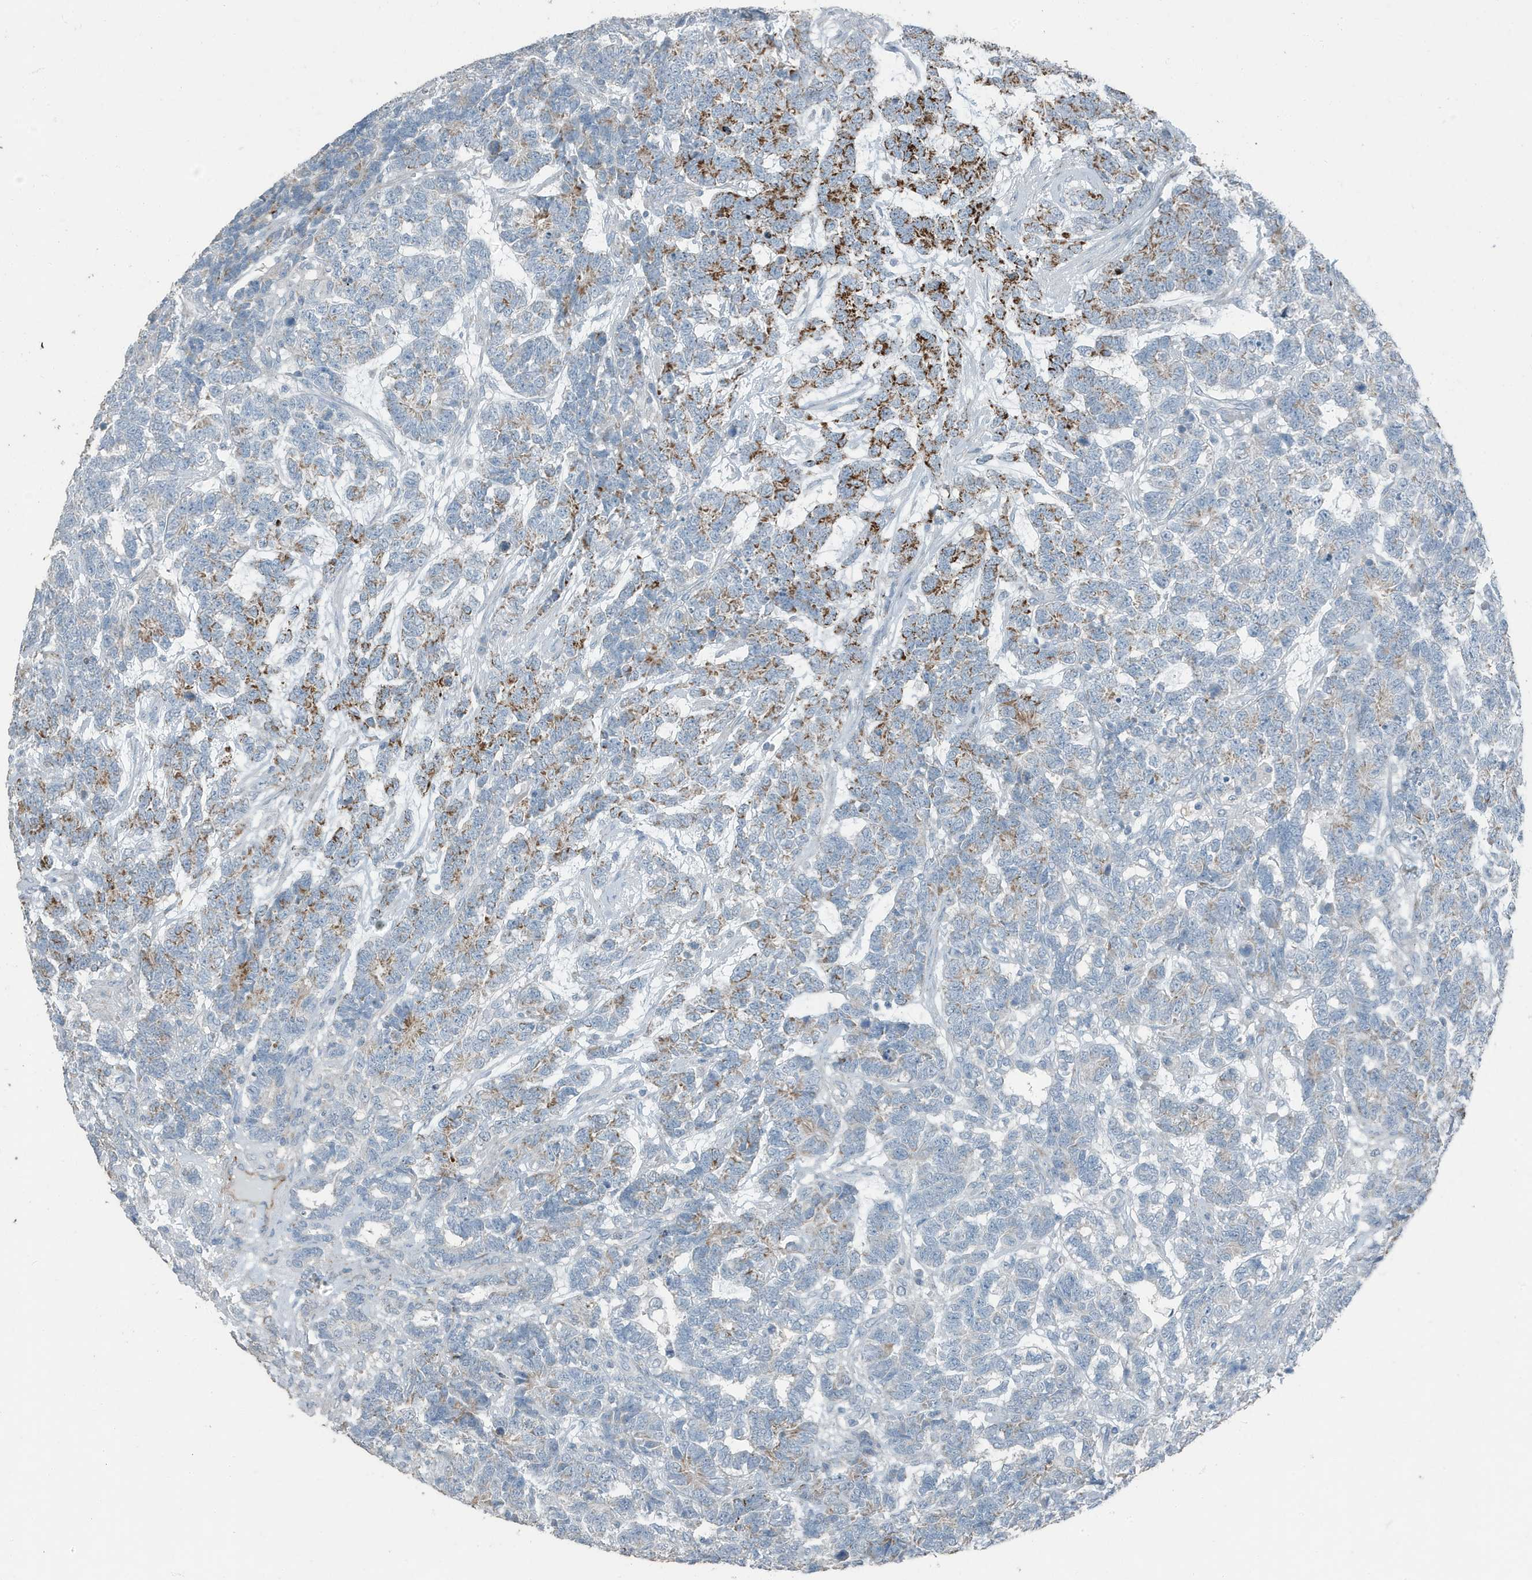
{"staining": {"intensity": "moderate", "quantity": "25%-75%", "location": "cytoplasmic/membranous"}, "tissue": "testis cancer", "cell_type": "Tumor cells", "image_type": "cancer", "snomed": [{"axis": "morphology", "description": "Carcinoma, Embryonal, NOS"}, {"axis": "topography", "description": "Testis"}], "caption": "A brown stain labels moderate cytoplasmic/membranous staining of a protein in testis cancer (embryonal carcinoma) tumor cells.", "gene": "FAM162A", "patient": {"sex": "male", "age": 26}}